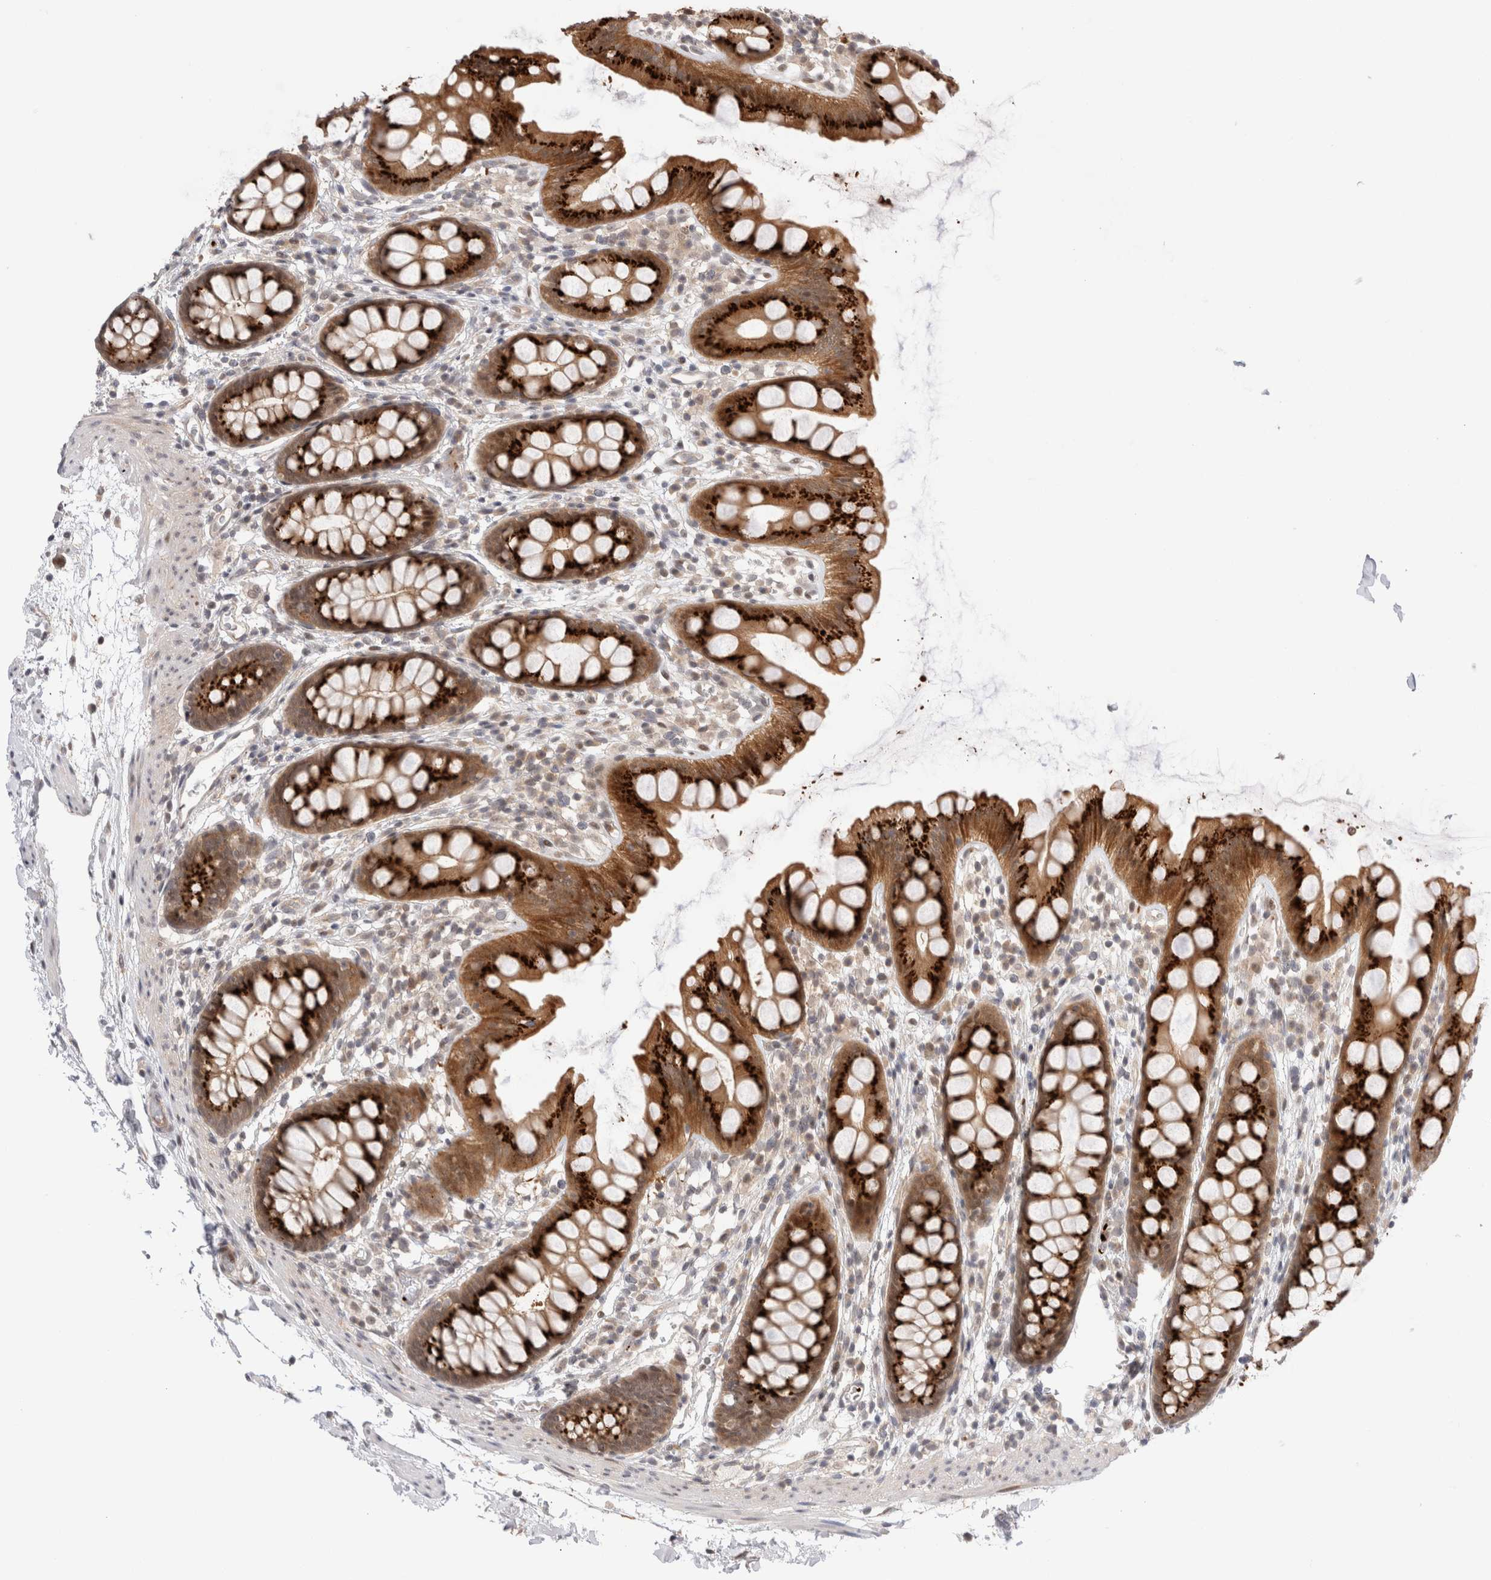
{"staining": {"intensity": "strong", "quantity": ">75%", "location": "cytoplasmic/membranous"}, "tissue": "rectum", "cell_type": "Glandular cells", "image_type": "normal", "snomed": [{"axis": "morphology", "description": "Normal tissue, NOS"}, {"axis": "topography", "description": "Rectum"}], "caption": "A photomicrograph of human rectum stained for a protein displays strong cytoplasmic/membranous brown staining in glandular cells. The staining is performed using DAB brown chromogen to label protein expression. The nuclei are counter-stained blue using hematoxylin.", "gene": "VPS28", "patient": {"sex": "female", "age": 65}}